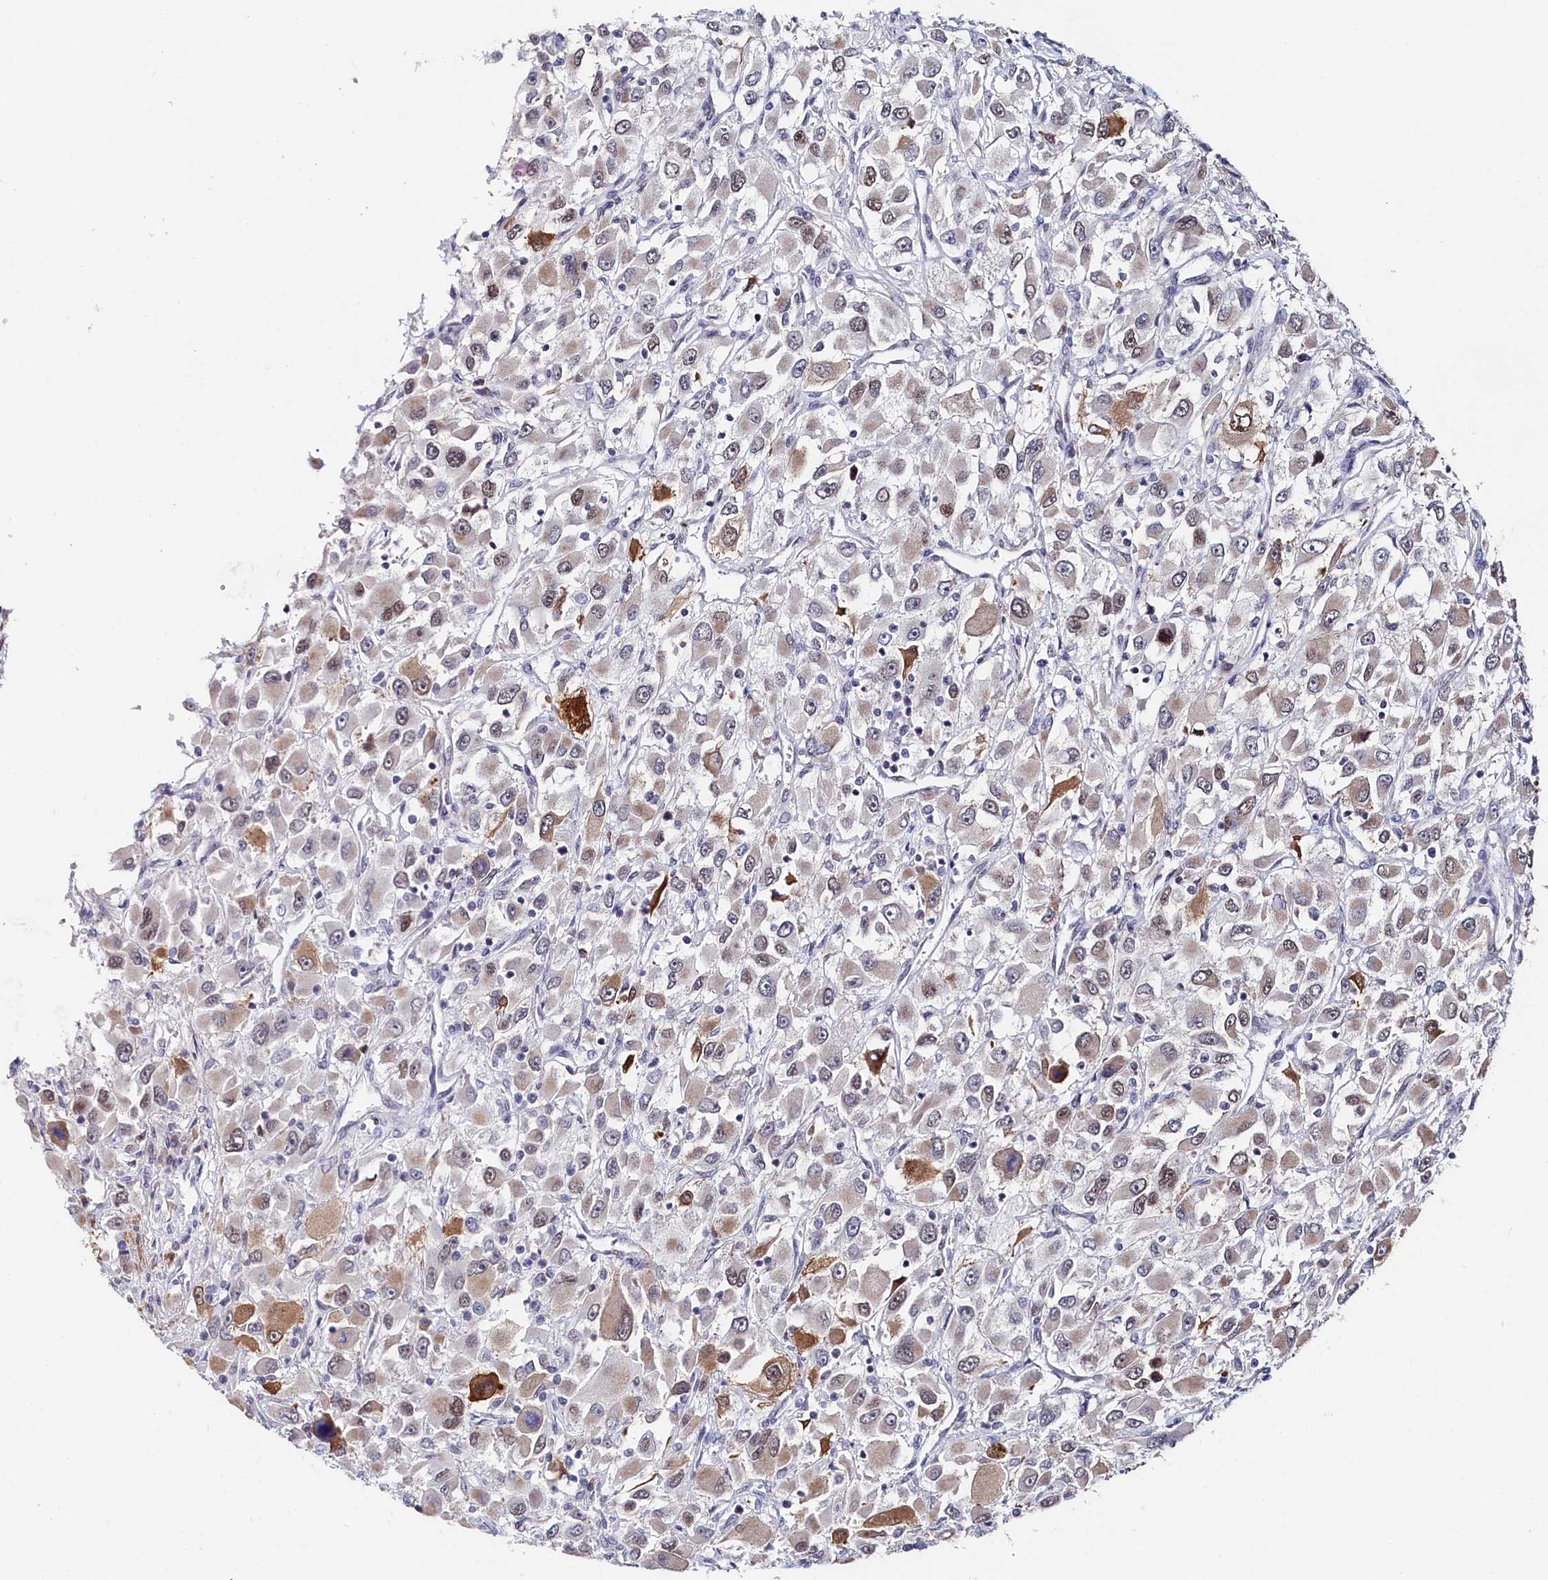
{"staining": {"intensity": "moderate", "quantity": "<25%", "location": "cytoplasmic/membranous"}, "tissue": "renal cancer", "cell_type": "Tumor cells", "image_type": "cancer", "snomed": [{"axis": "morphology", "description": "Adenocarcinoma, NOS"}, {"axis": "topography", "description": "Kidney"}], "caption": "Protein expression analysis of human renal adenocarcinoma reveals moderate cytoplasmic/membranous positivity in approximately <25% of tumor cells.", "gene": "TIGD4", "patient": {"sex": "female", "age": 52}}